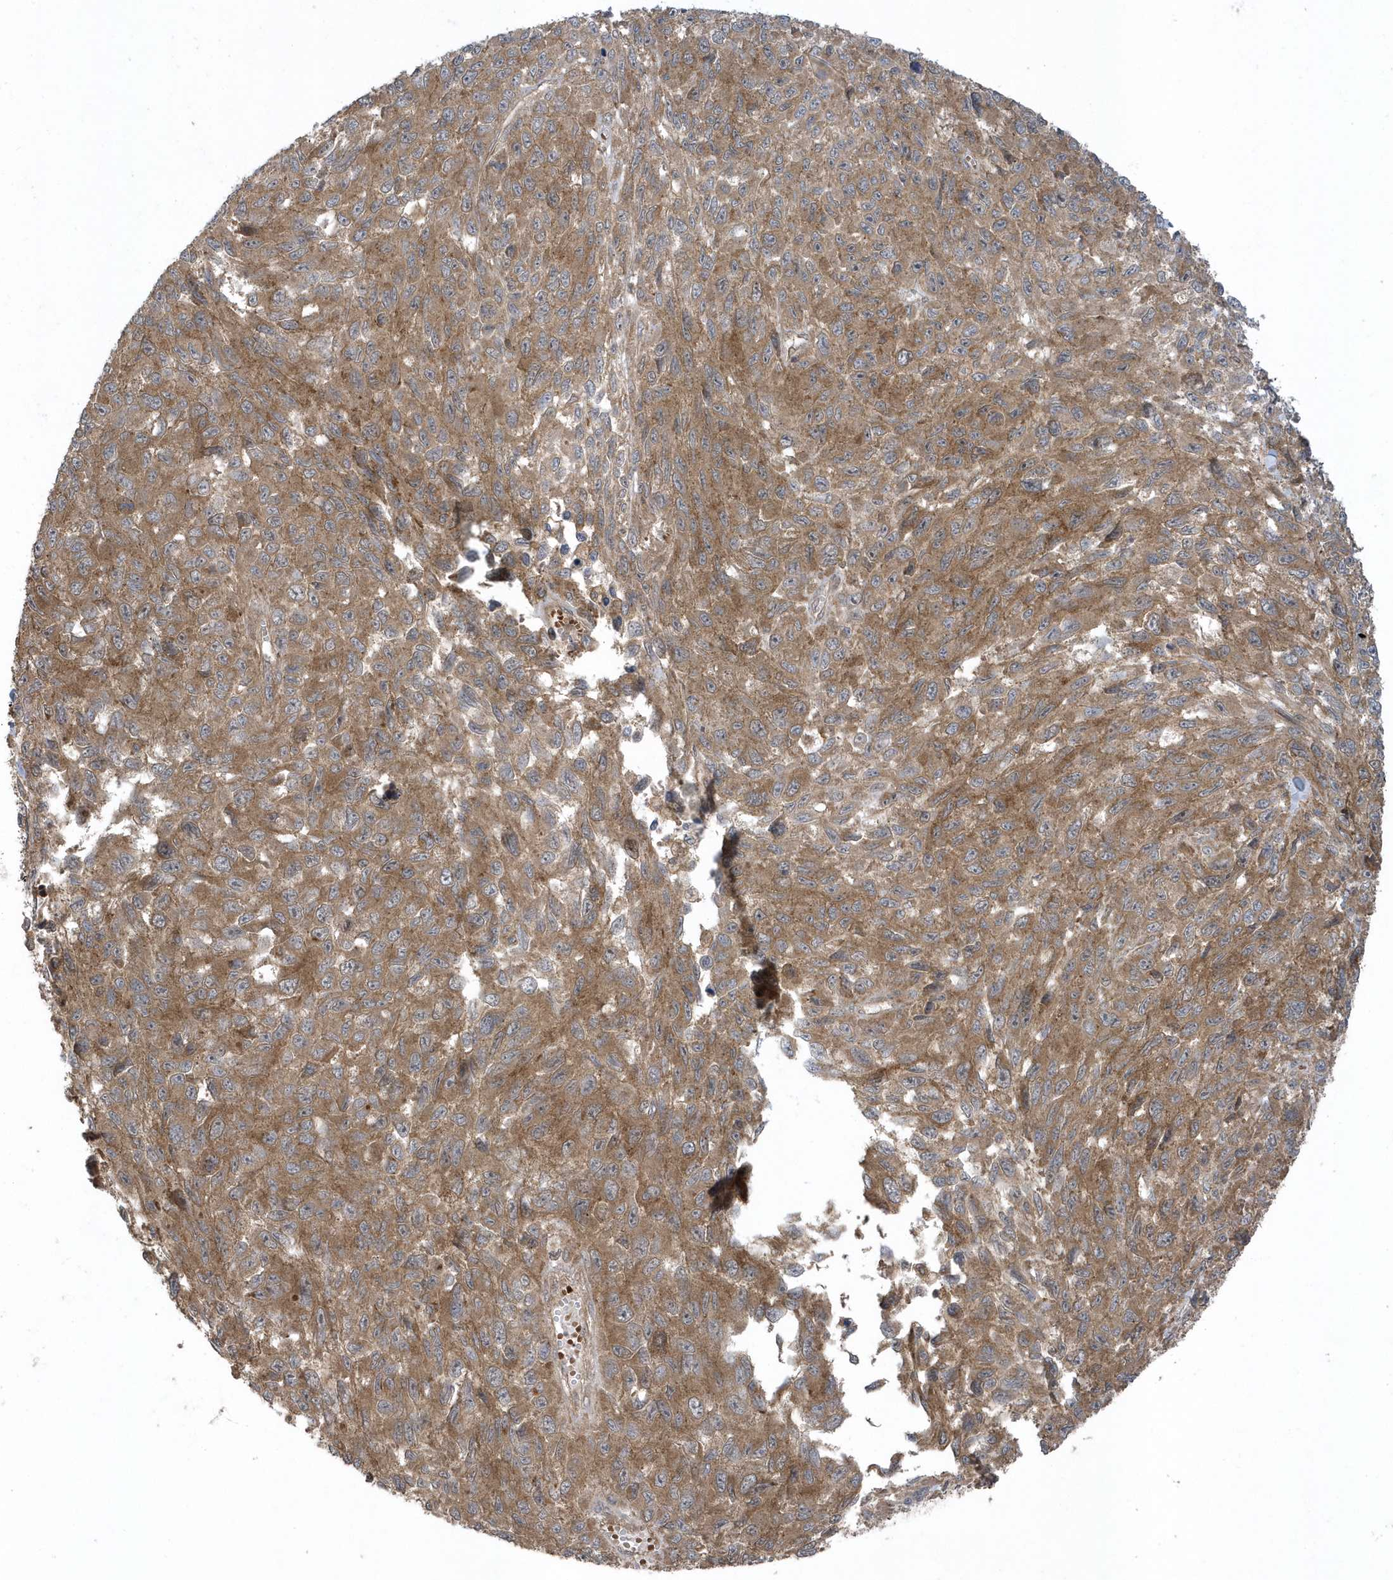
{"staining": {"intensity": "moderate", "quantity": ">75%", "location": "cytoplasmic/membranous"}, "tissue": "melanoma", "cell_type": "Tumor cells", "image_type": "cancer", "snomed": [{"axis": "morphology", "description": "Malignant melanoma, NOS"}, {"axis": "topography", "description": "Skin"}], "caption": "Protein staining of melanoma tissue demonstrates moderate cytoplasmic/membranous positivity in approximately >75% of tumor cells. The staining was performed using DAB (3,3'-diaminobenzidine) to visualize the protein expression in brown, while the nuclei were stained in blue with hematoxylin (Magnification: 20x).", "gene": "STAMBP", "patient": {"sex": "female", "age": 96}}